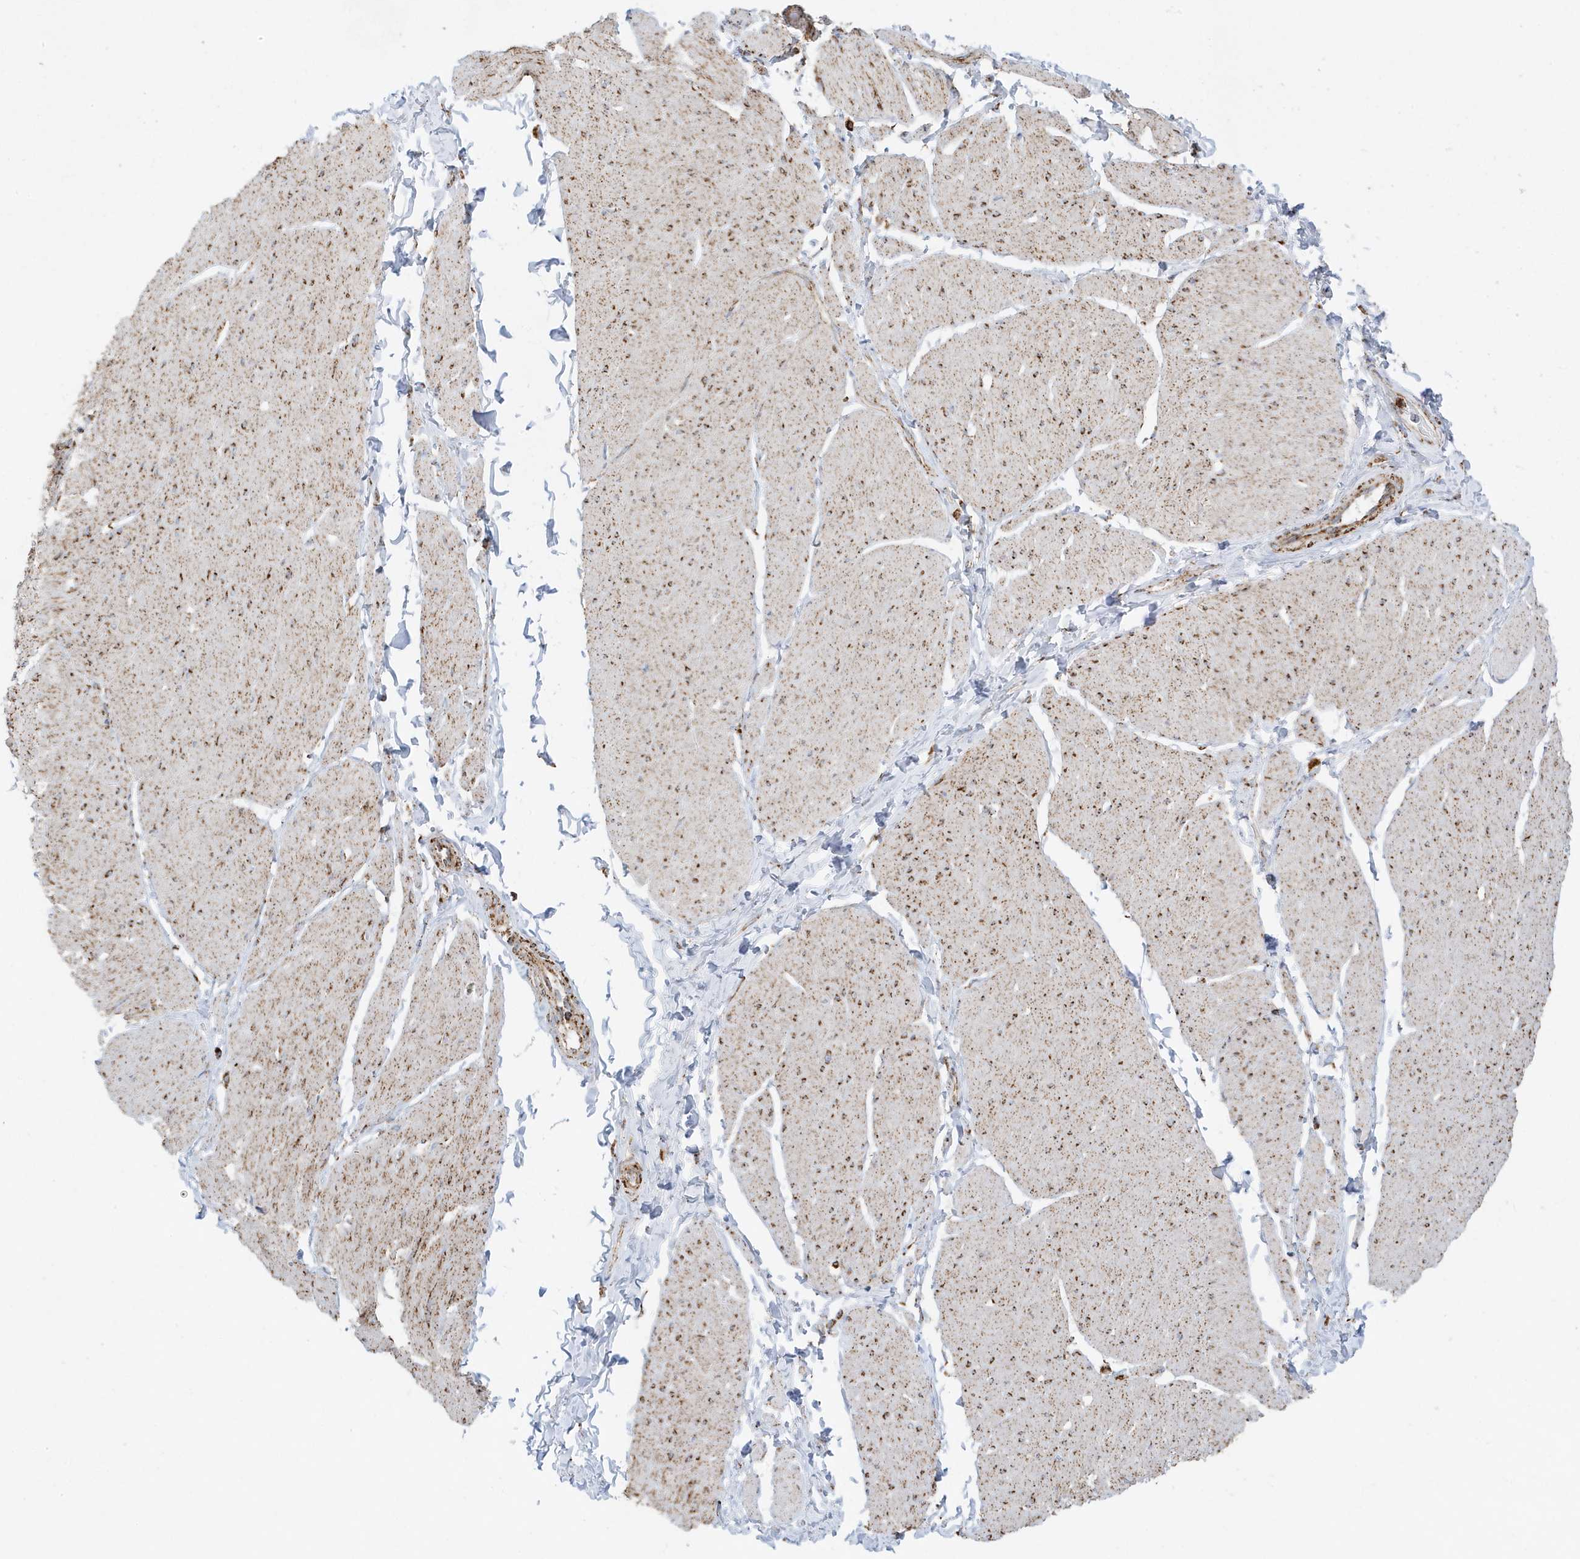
{"staining": {"intensity": "weak", "quantity": ">75%", "location": "cytoplasmic/membranous"}, "tissue": "smooth muscle", "cell_type": "Smooth muscle cells", "image_type": "normal", "snomed": [{"axis": "morphology", "description": "Urothelial carcinoma, High grade"}, {"axis": "topography", "description": "Urinary bladder"}], "caption": "DAB (3,3'-diaminobenzidine) immunohistochemical staining of benign smooth muscle demonstrates weak cytoplasmic/membranous protein positivity in approximately >75% of smooth muscle cells.", "gene": "ATP5ME", "patient": {"sex": "male", "age": 46}}